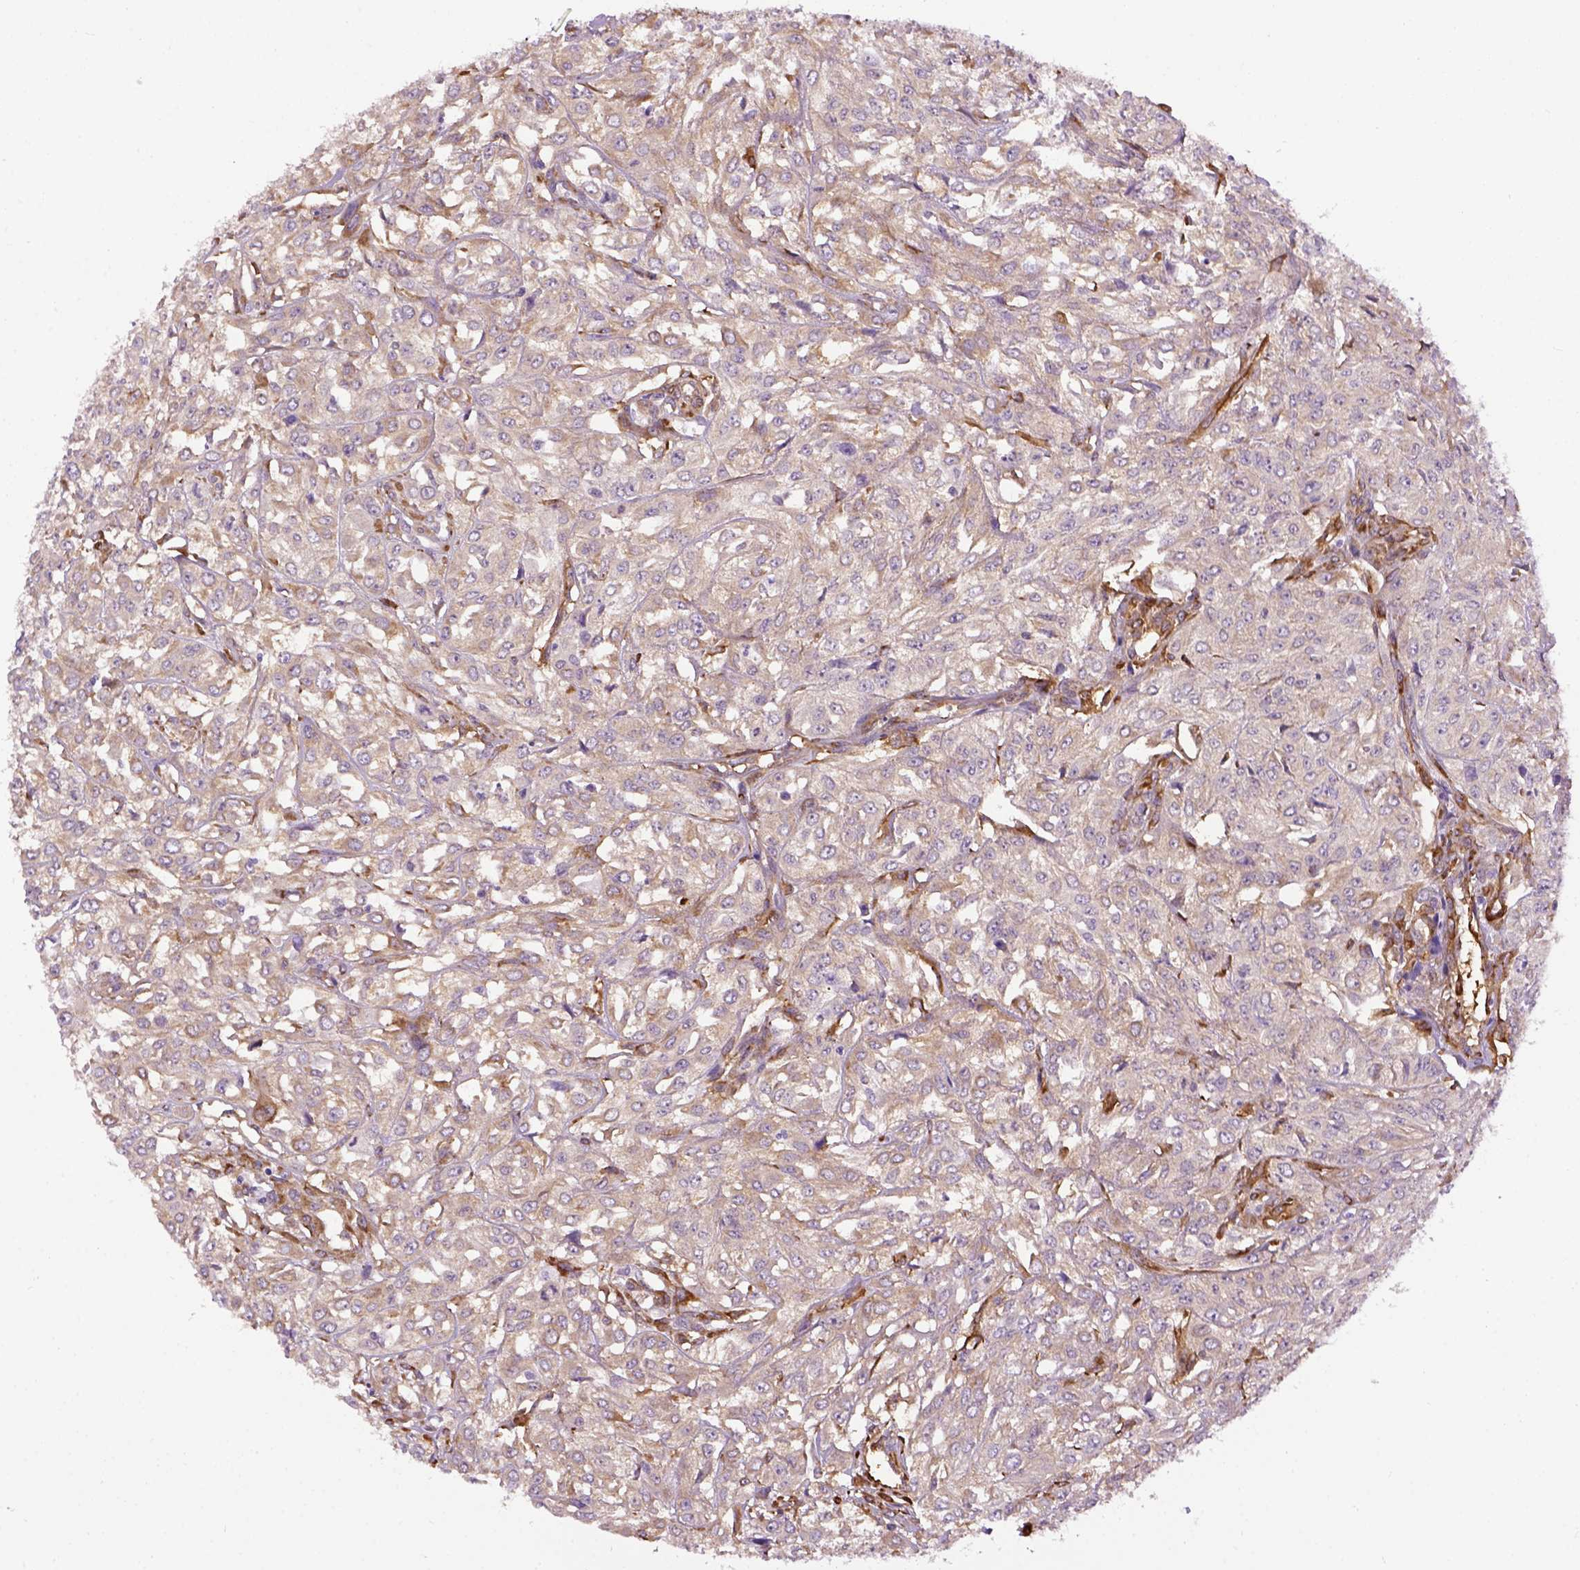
{"staining": {"intensity": "weak", "quantity": ">75%", "location": "cytoplasmic/membranous"}, "tissue": "urothelial cancer", "cell_type": "Tumor cells", "image_type": "cancer", "snomed": [{"axis": "morphology", "description": "Urothelial carcinoma, High grade"}, {"axis": "topography", "description": "Urinary bladder"}], "caption": "DAB (3,3'-diaminobenzidine) immunohistochemical staining of urothelial cancer reveals weak cytoplasmic/membranous protein positivity in about >75% of tumor cells.", "gene": "KAZN", "patient": {"sex": "male", "age": 67}}